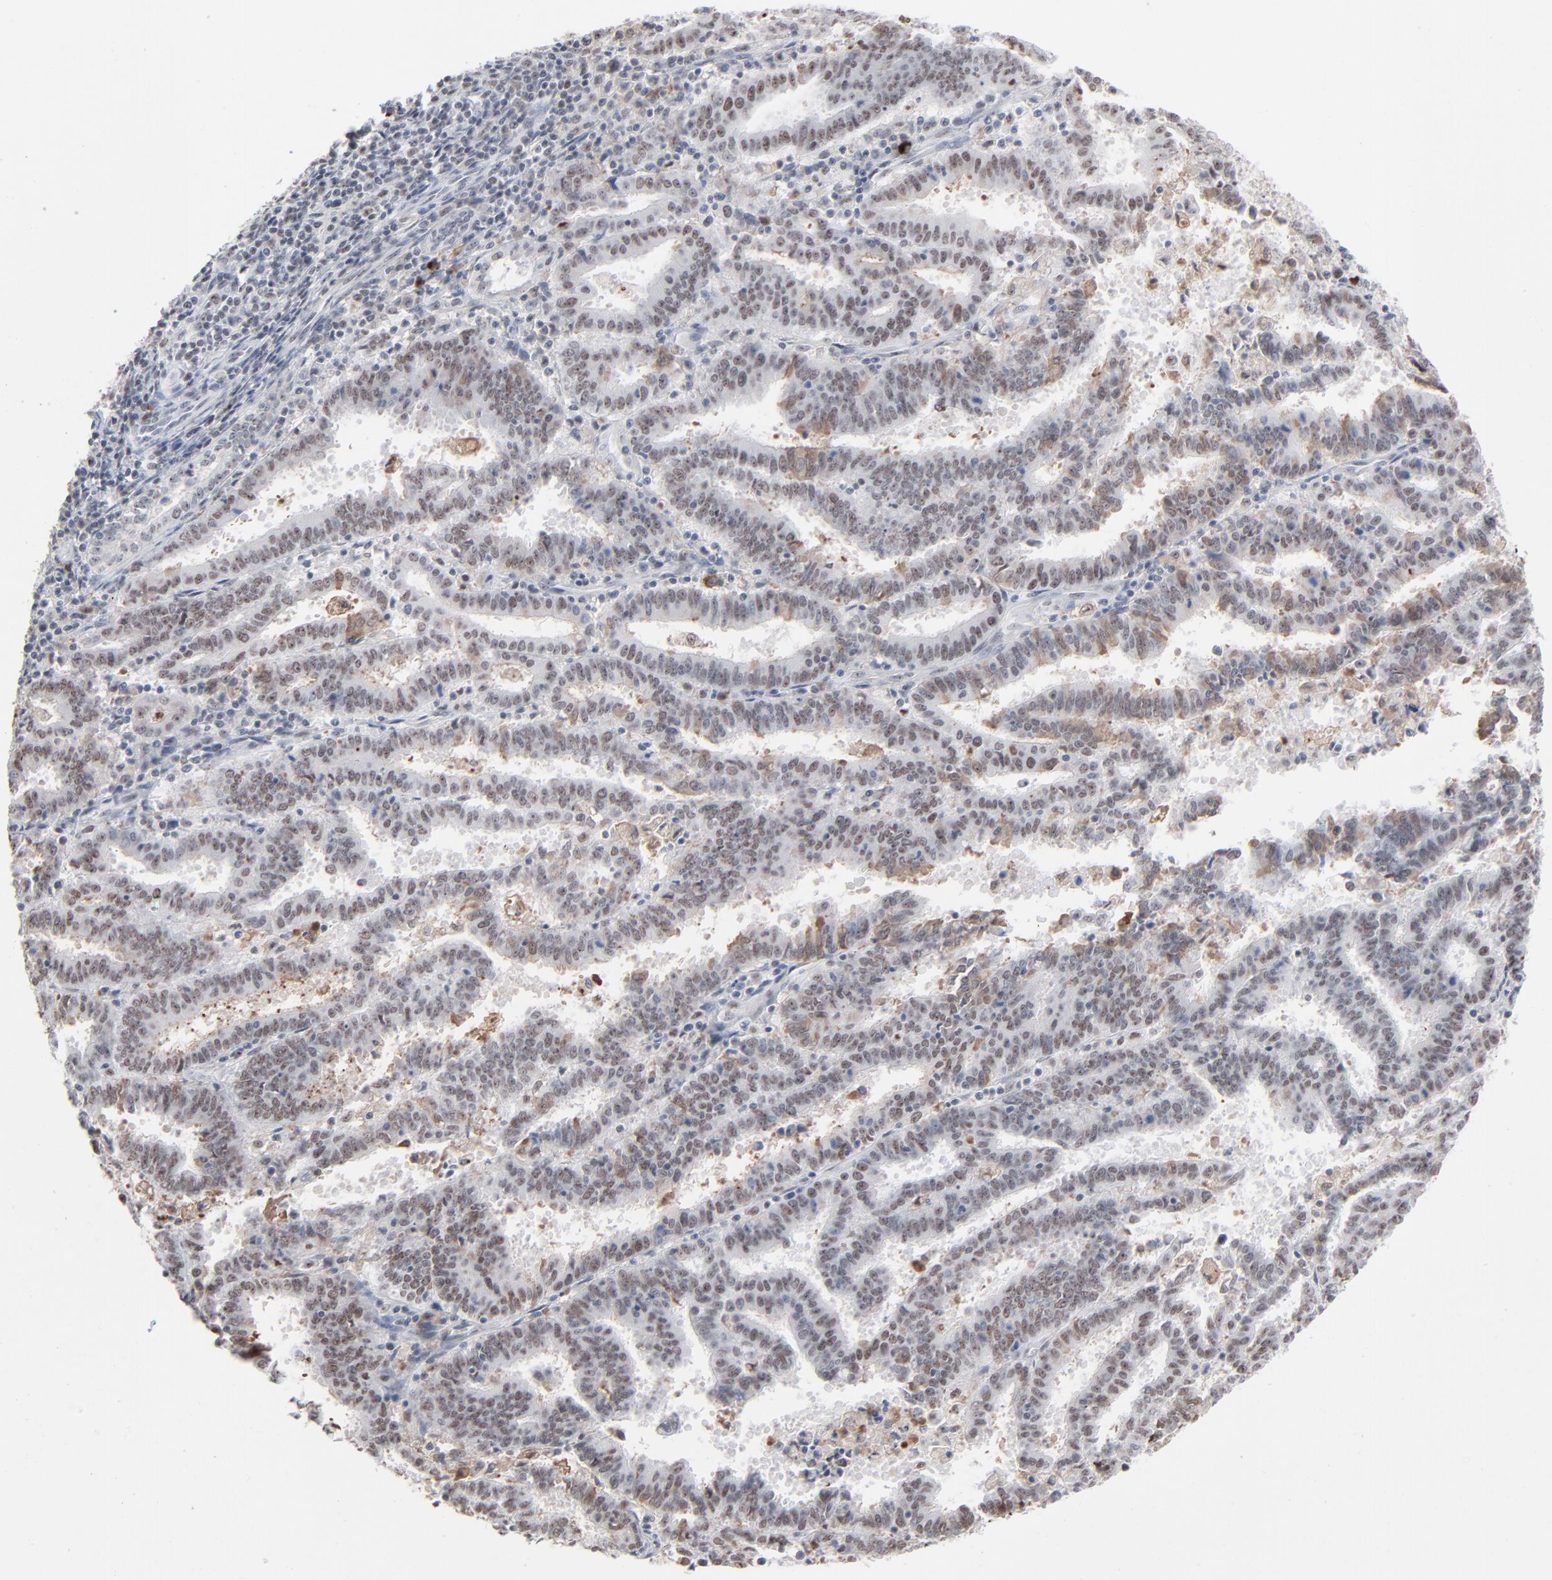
{"staining": {"intensity": "weak", "quantity": ">75%", "location": "nuclear"}, "tissue": "endometrial cancer", "cell_type": "Tumor cells", "image_type": "cancer", "snomed": [{"axis": "morphology", "description": "Adenocarcinoma, NOS"}, {"axis": "topography", "description": "Uterus"}], "caption": "DAB (3,3'-diaminobenzidine) immunohistochemical staining of human endometrial cancer (adenocarcinoma) exhibits weak nuclear protein positivity in approximately >75% of tumor cells. The protein is shown in brown color, while the nuclei are stained blue.", "gene": "MPHOSPH6", "patient": {"sex": "female", "age": 83}}